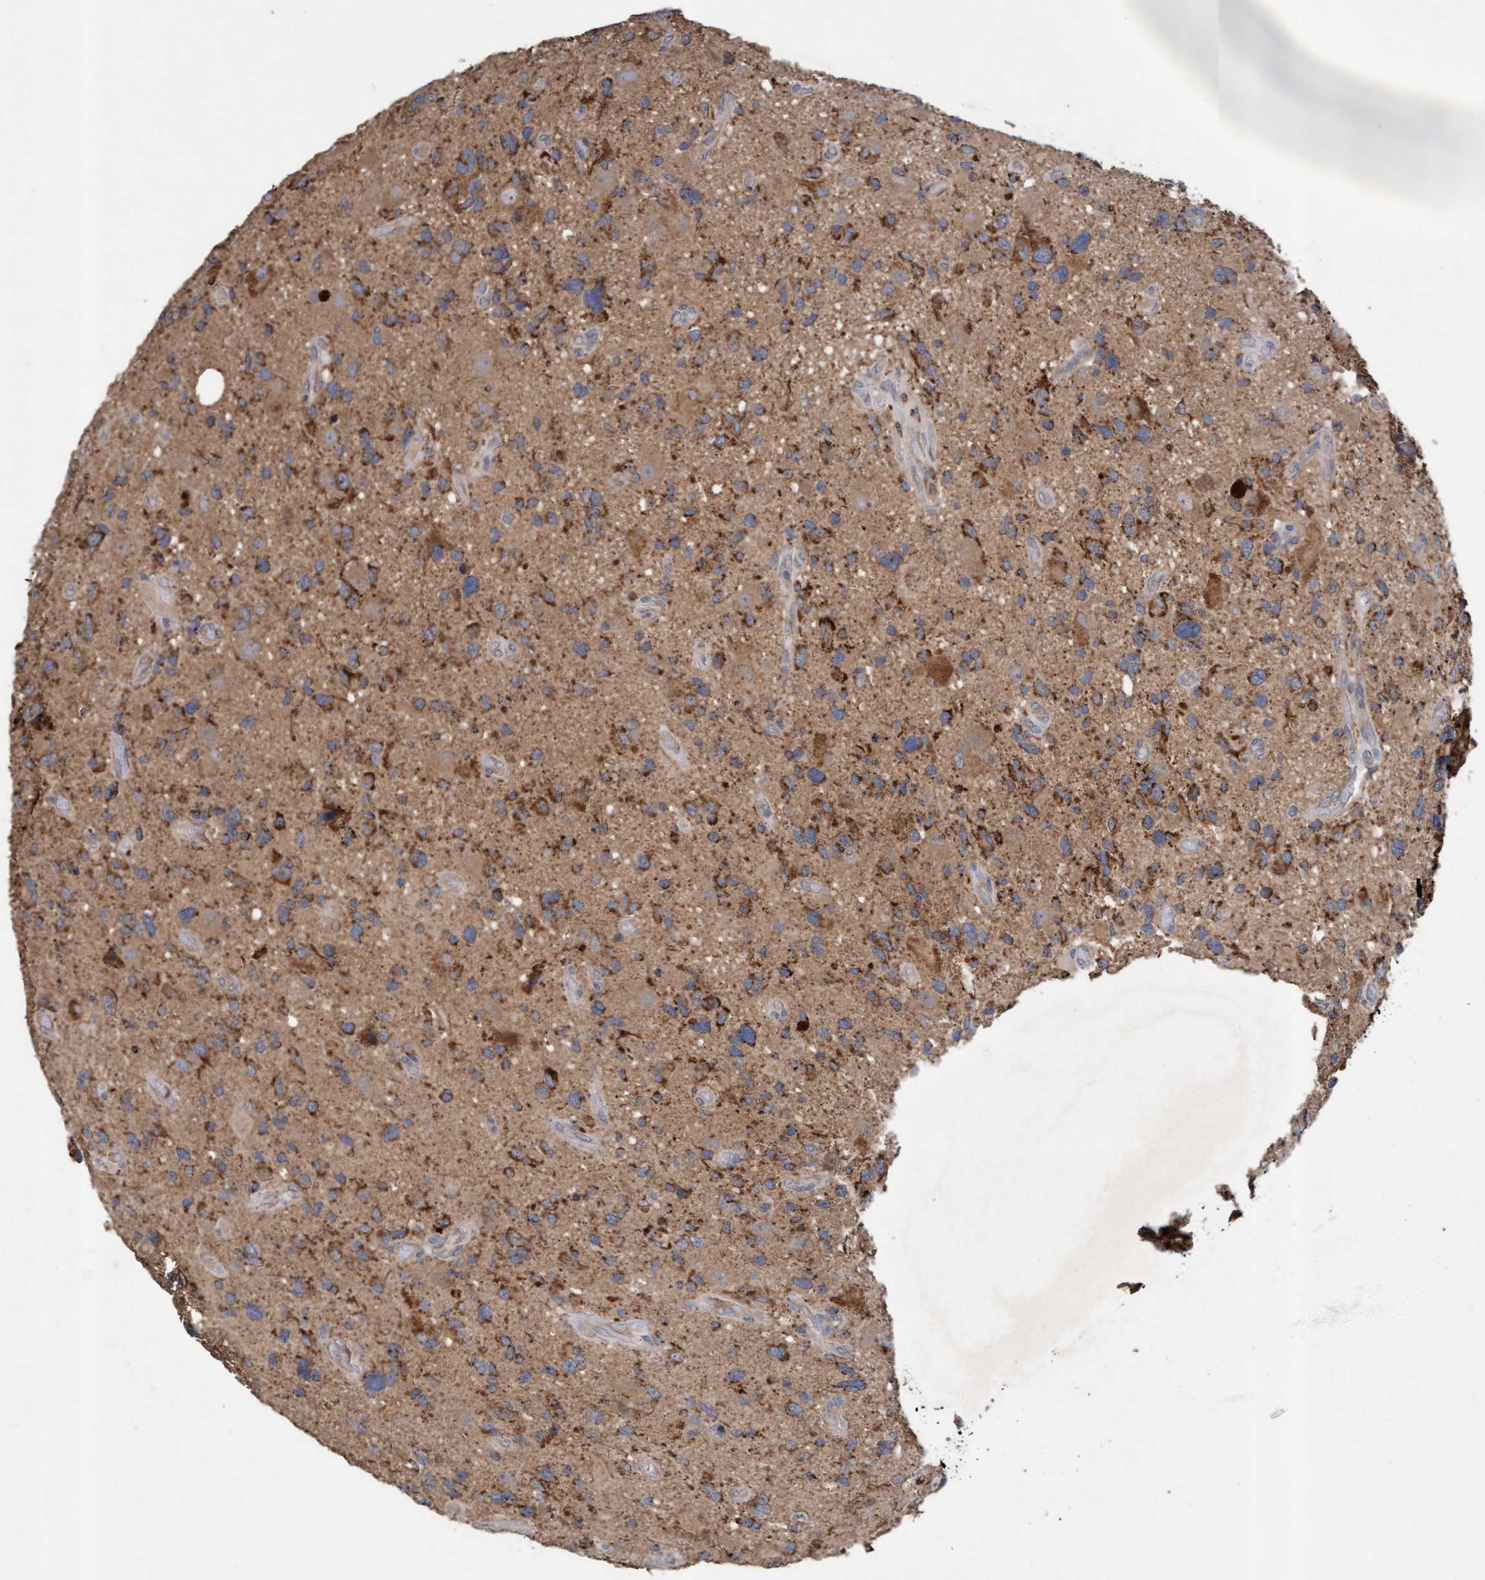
{"staining": {"intensity": "strong", "quantity": "<25%", "location": "cytoplasmic/membranous"}, "tissue": "glioma", "cell_type": "Tumor cells", "image_type": "cancer", "snomed": [{"axis": "morphology", "description": "Glioma, malignant, High grade"}, {"axis": "topography", "description": "Brain"}], "caption": "Malignant glioma (high-grade) stained for a protein (brown) displays strong cytoplasmic/membranous positive expression in about <25% of tumor cells.", "gene": "ATPAF2", "patient": {"sex": "male", "age": 33}}